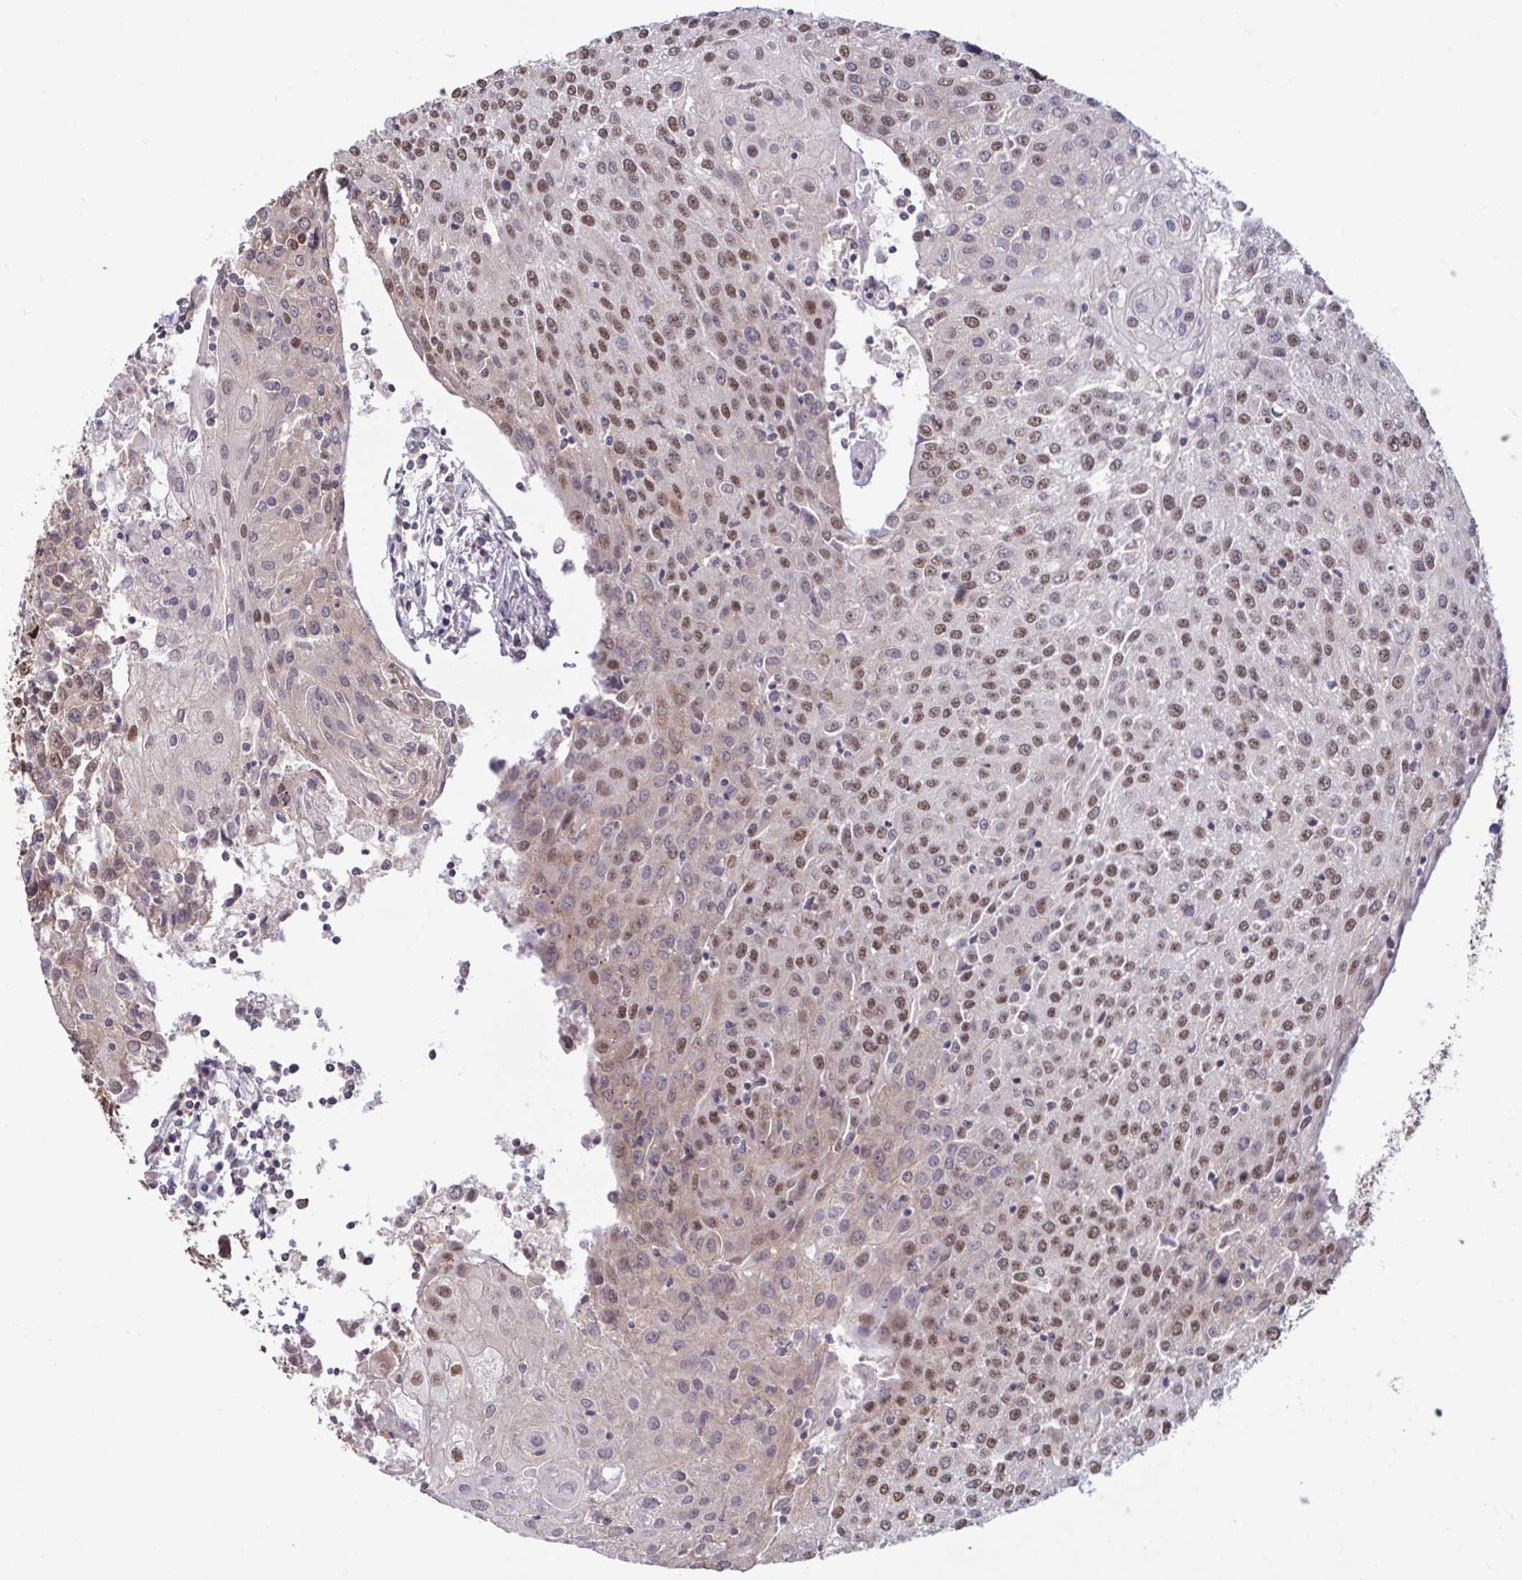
{"staining": {"intensity": "moderate", "quantity": "25%-75%", "location": "nuclear"}, "tissue": "urothelial cancer", "cell_type": "Tumor cells", "image_type": "cancer", "snomed": [{"axis": "morphology", "description": "Urothelial carcinoma, High grade"}, {"axis": "topography", "description": "Urinary bladder"}], "caption": "A brown stain shows moderate nuclear staining of a protein in human urothelial carcinoma (high-grade) tumor cells. (DAB IHC, brown staining for protein, blue staining for nuclei).", "gene": "PUF60", "patient": {"sex": "female", "age": 85}}